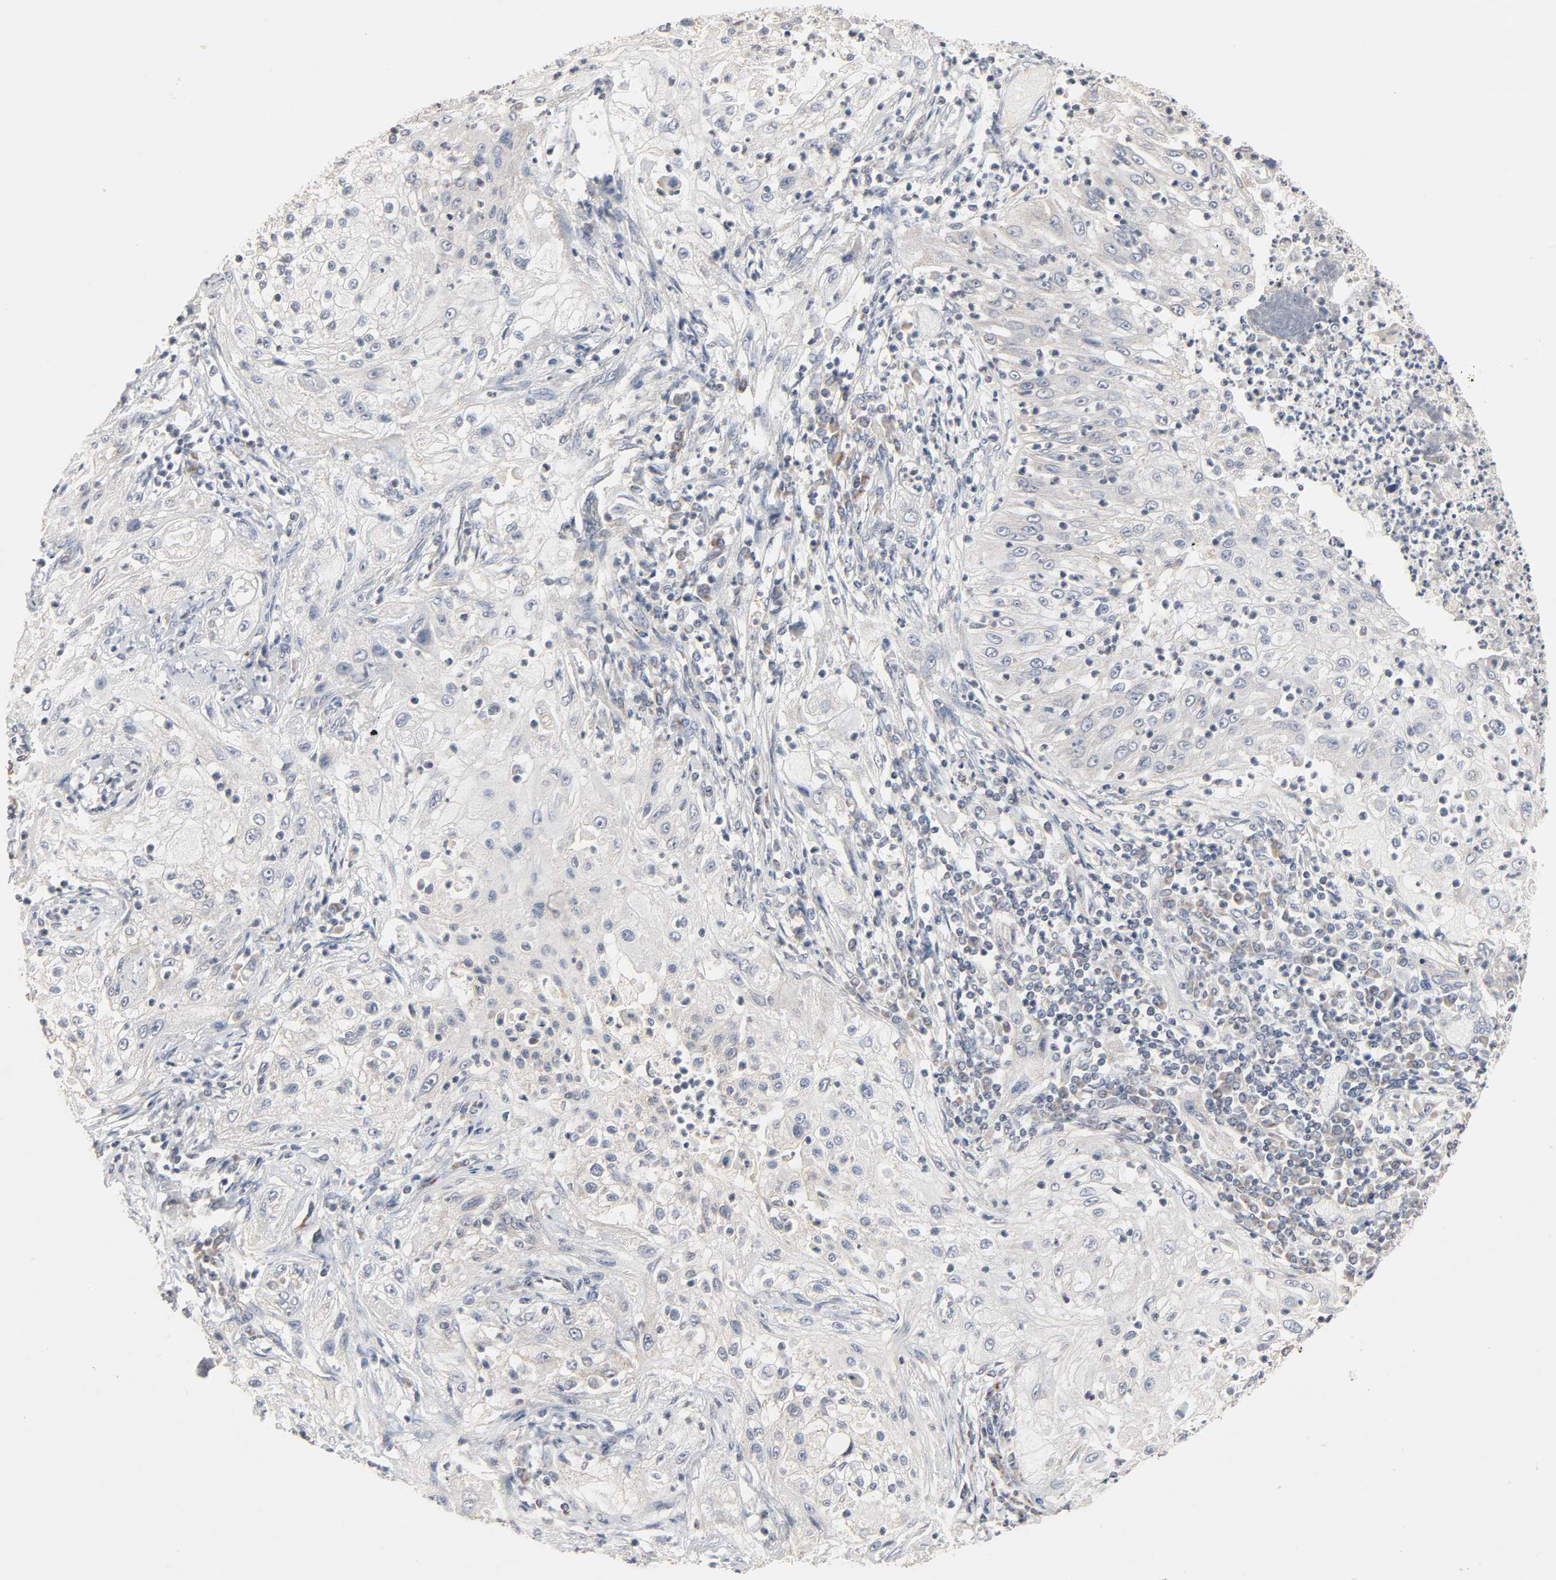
{"staining": {"intensity": "negative", "quantity": "none", "location": "none"}, "tissue": "lung cancer", "cell_type": "Tumor cells", "image_type": "cancer", "snomed": [{"axis": "morphology", "description": "Inflammation, NOS"}, {"axis": "morphology", "description": "Squamous cell carcinoma, NOS"}, {"axis": "topography", "description": "Lymph node"}, {"axis": "topography", "description": "Soft tissue"}, {"axis": "topography", "description": "Lung"}], "caption": "IHC photomicrograph of human lung squamous cell carcinoma stained for a protein (brown), which exhibits no expression in tumor cells. The staining is performed using DAB brown chromogen with nuclei counter-stained in using hematoxylin.", "gene": "CLEC4E", "patient": {"sex": "male", "age": 66}}